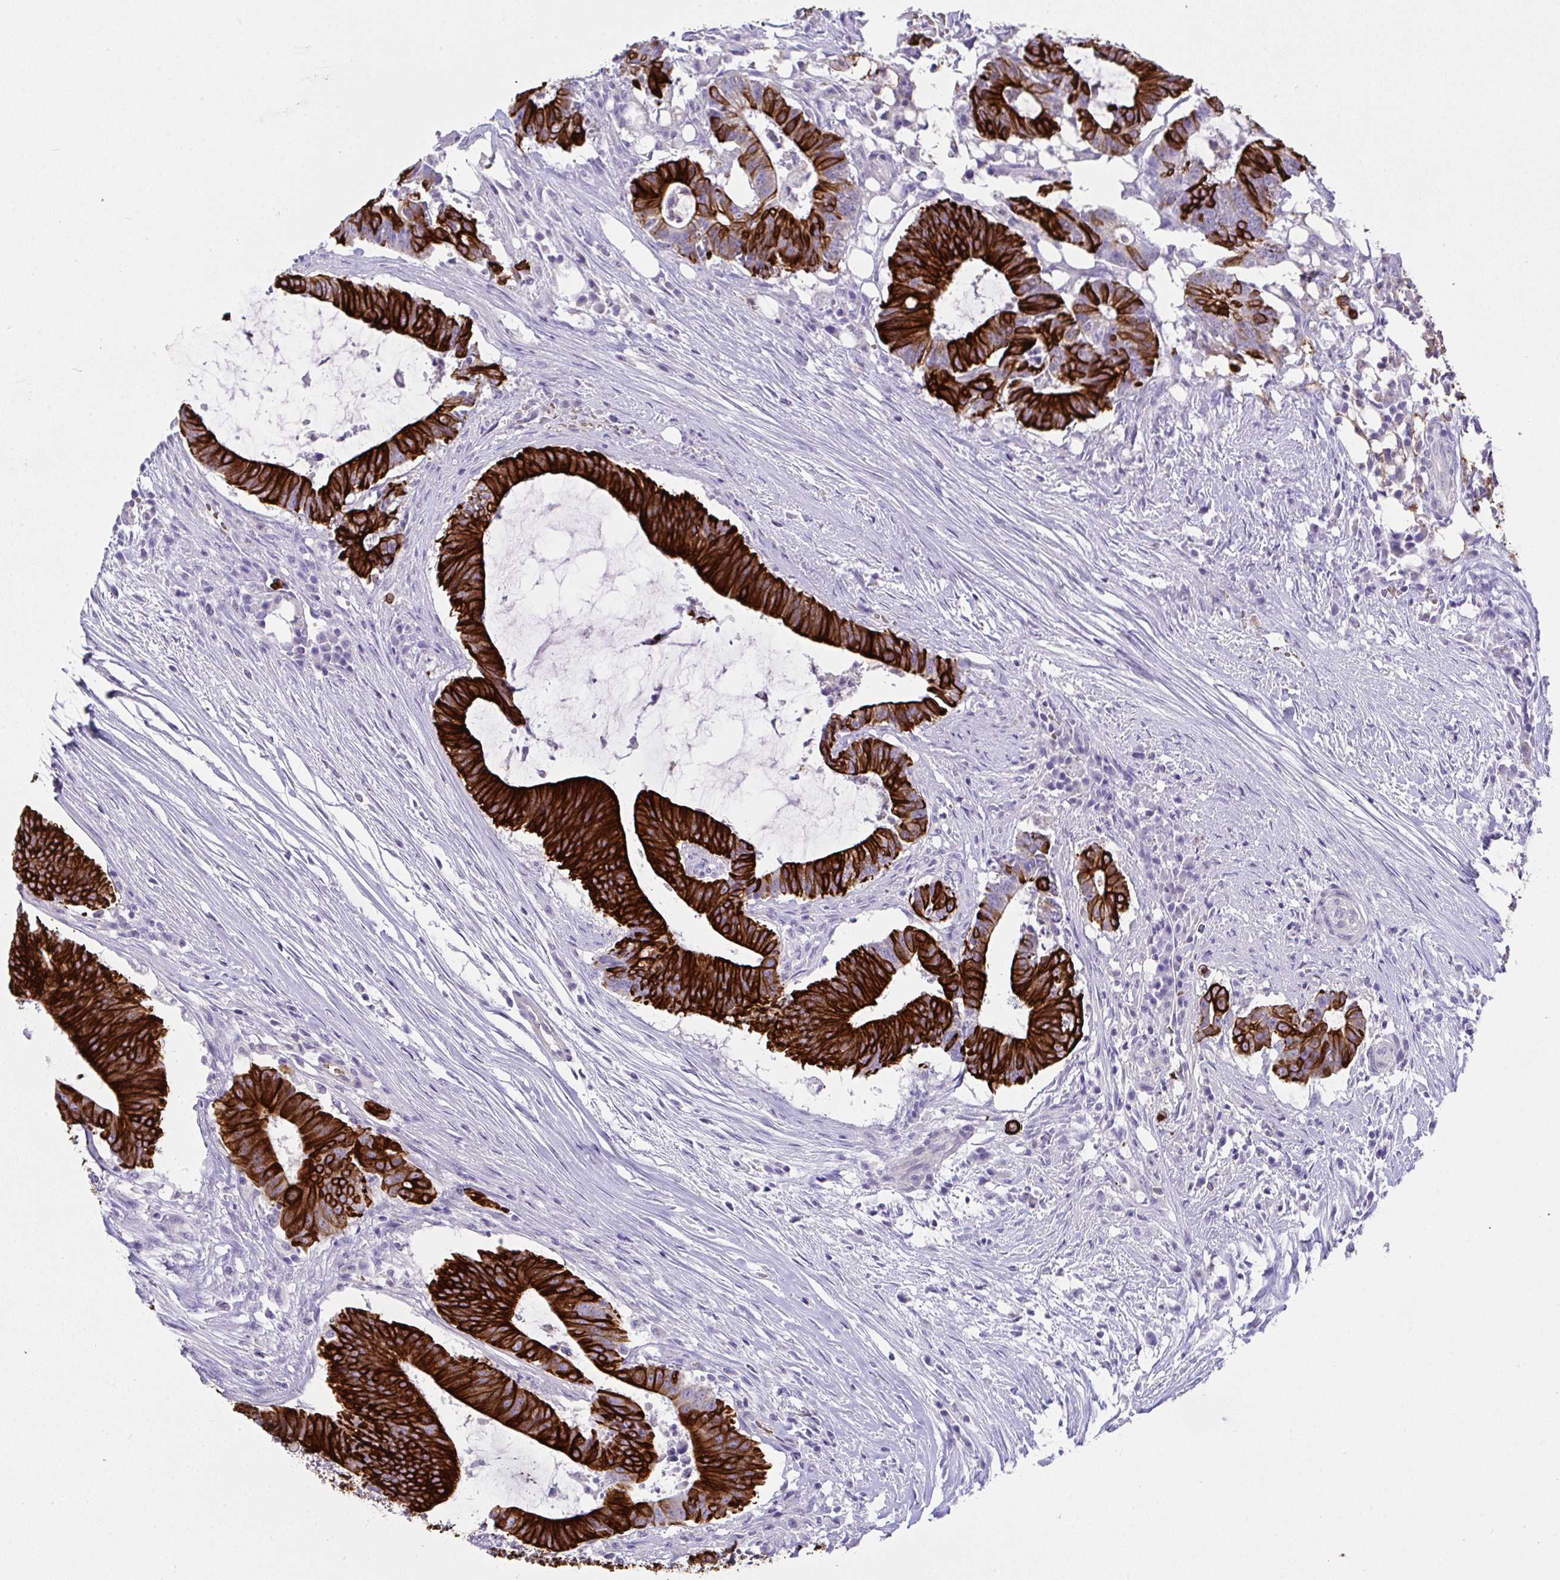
{"staining": {"intensity": "strong", "quantity": ">75%", "location": "cytoplasmic/membranous"}, "tissue": "colorectal cancer", "cell_type": "Tumor cells", "image_type": "cancer", "snomed": [{"axis": "morphology", "description": "Adenocarcinoma, NOS"}, {"axis": "topography", "description": "Colon"}], "caption": "A high amount of strong cytoplasmic/membranous positivity is seen in approximately >75% of tumor cells in colorectal cancer tissue.", "gene": "TNFAIP8", "patient": {"sex": "female", "age": 43}}